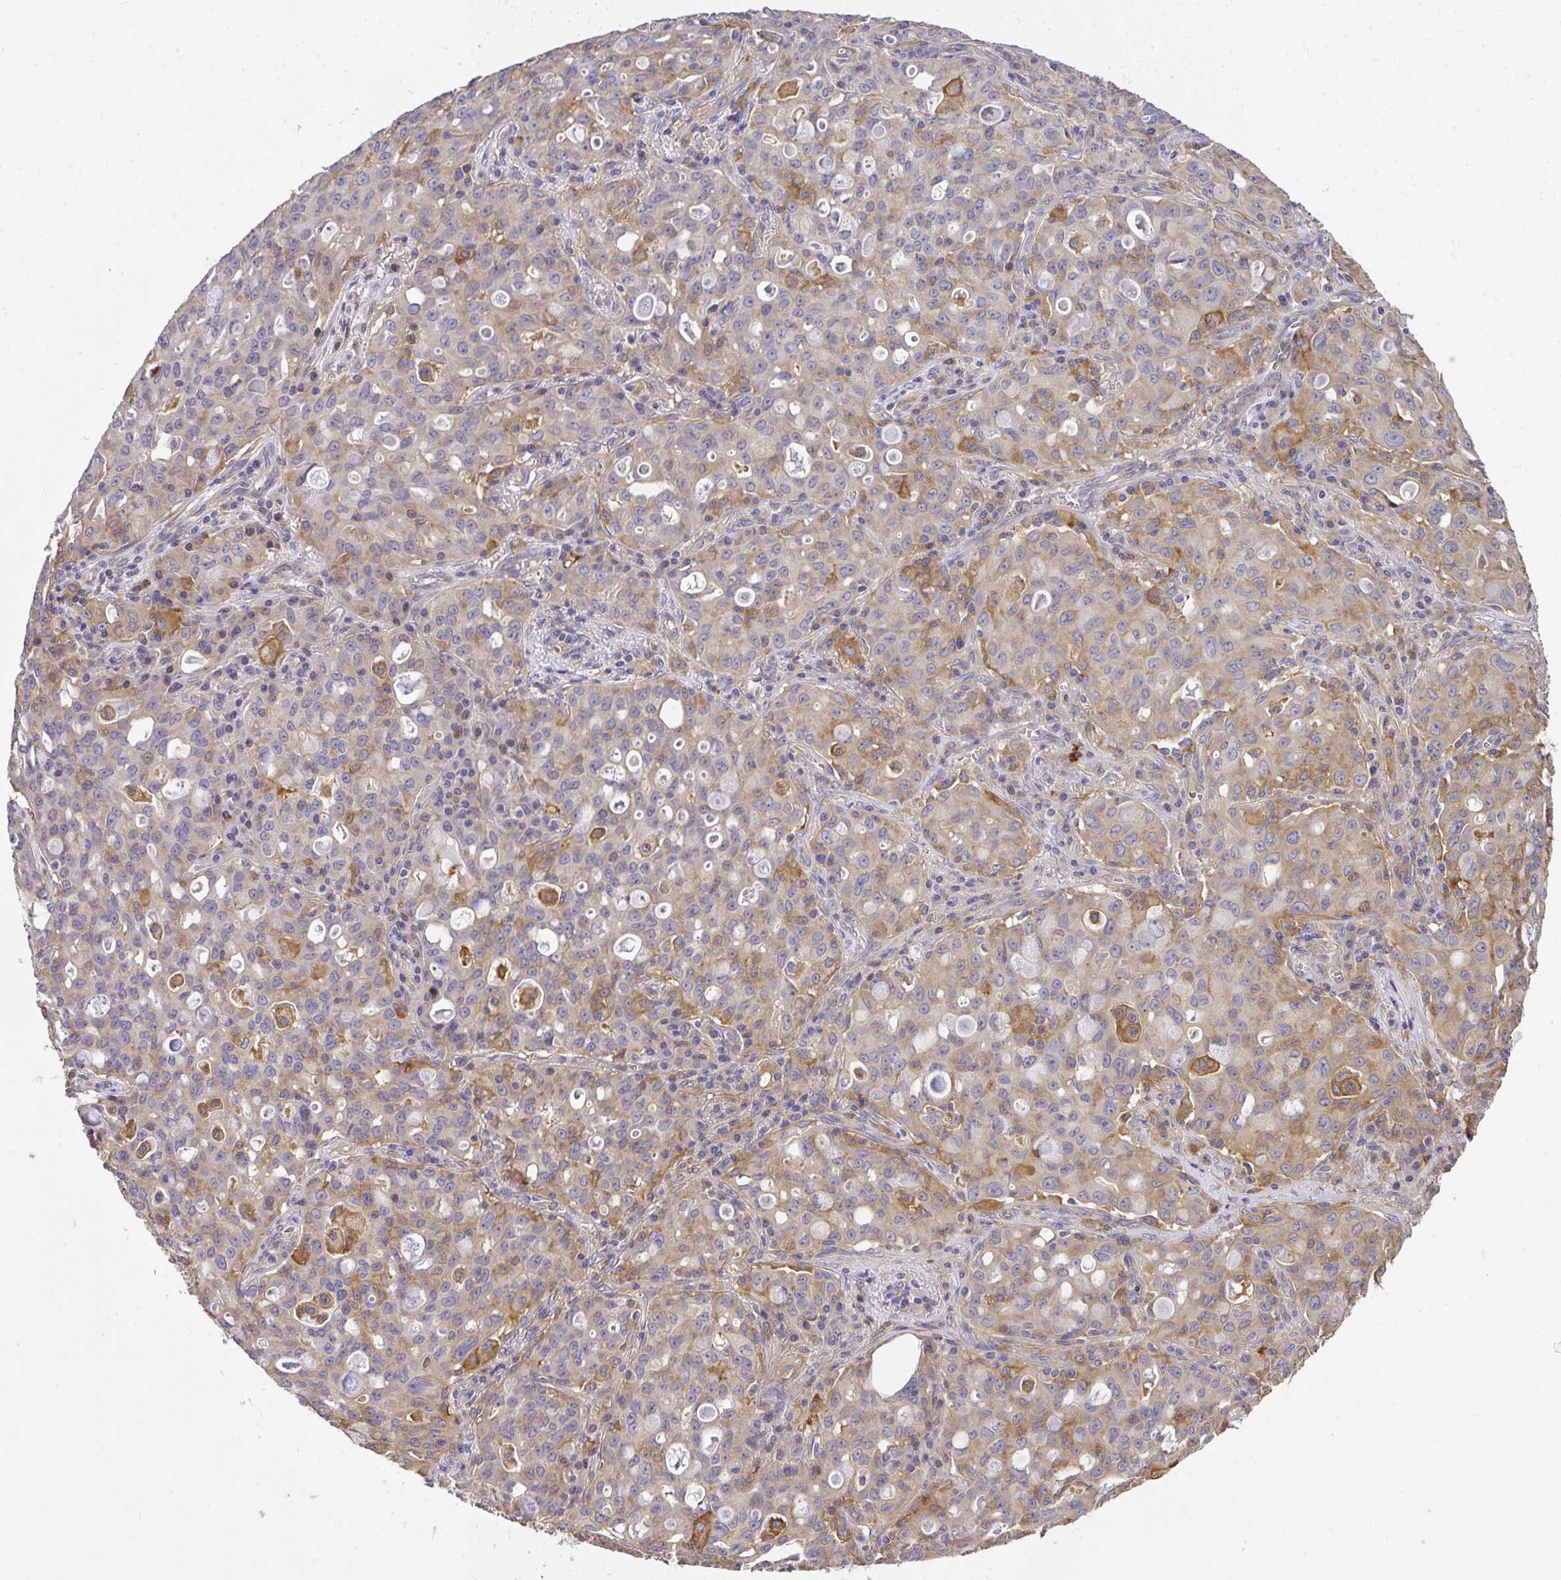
{"staining": {"intensity": "moderate", "quantity": "<25%", "location": "cytoplasmic/membranous"}, "tissue": "lung cancer", "cell_type": "Tumor cells", "image_type": "cancer", "snomed": [{"axis": "morphology", "description": "Adenocarcinoma, NOS"}, {"axis": "topography", "description": "Lung"}], "caption": "Immunohistochemistry of human lung cancer reveals low levels of moderate cytoplasmic/membranous expression in approximately <25% of tumor cells.", "gene": "EEF1AKMT1", "patient": {"sex": "female", "age": 44}}